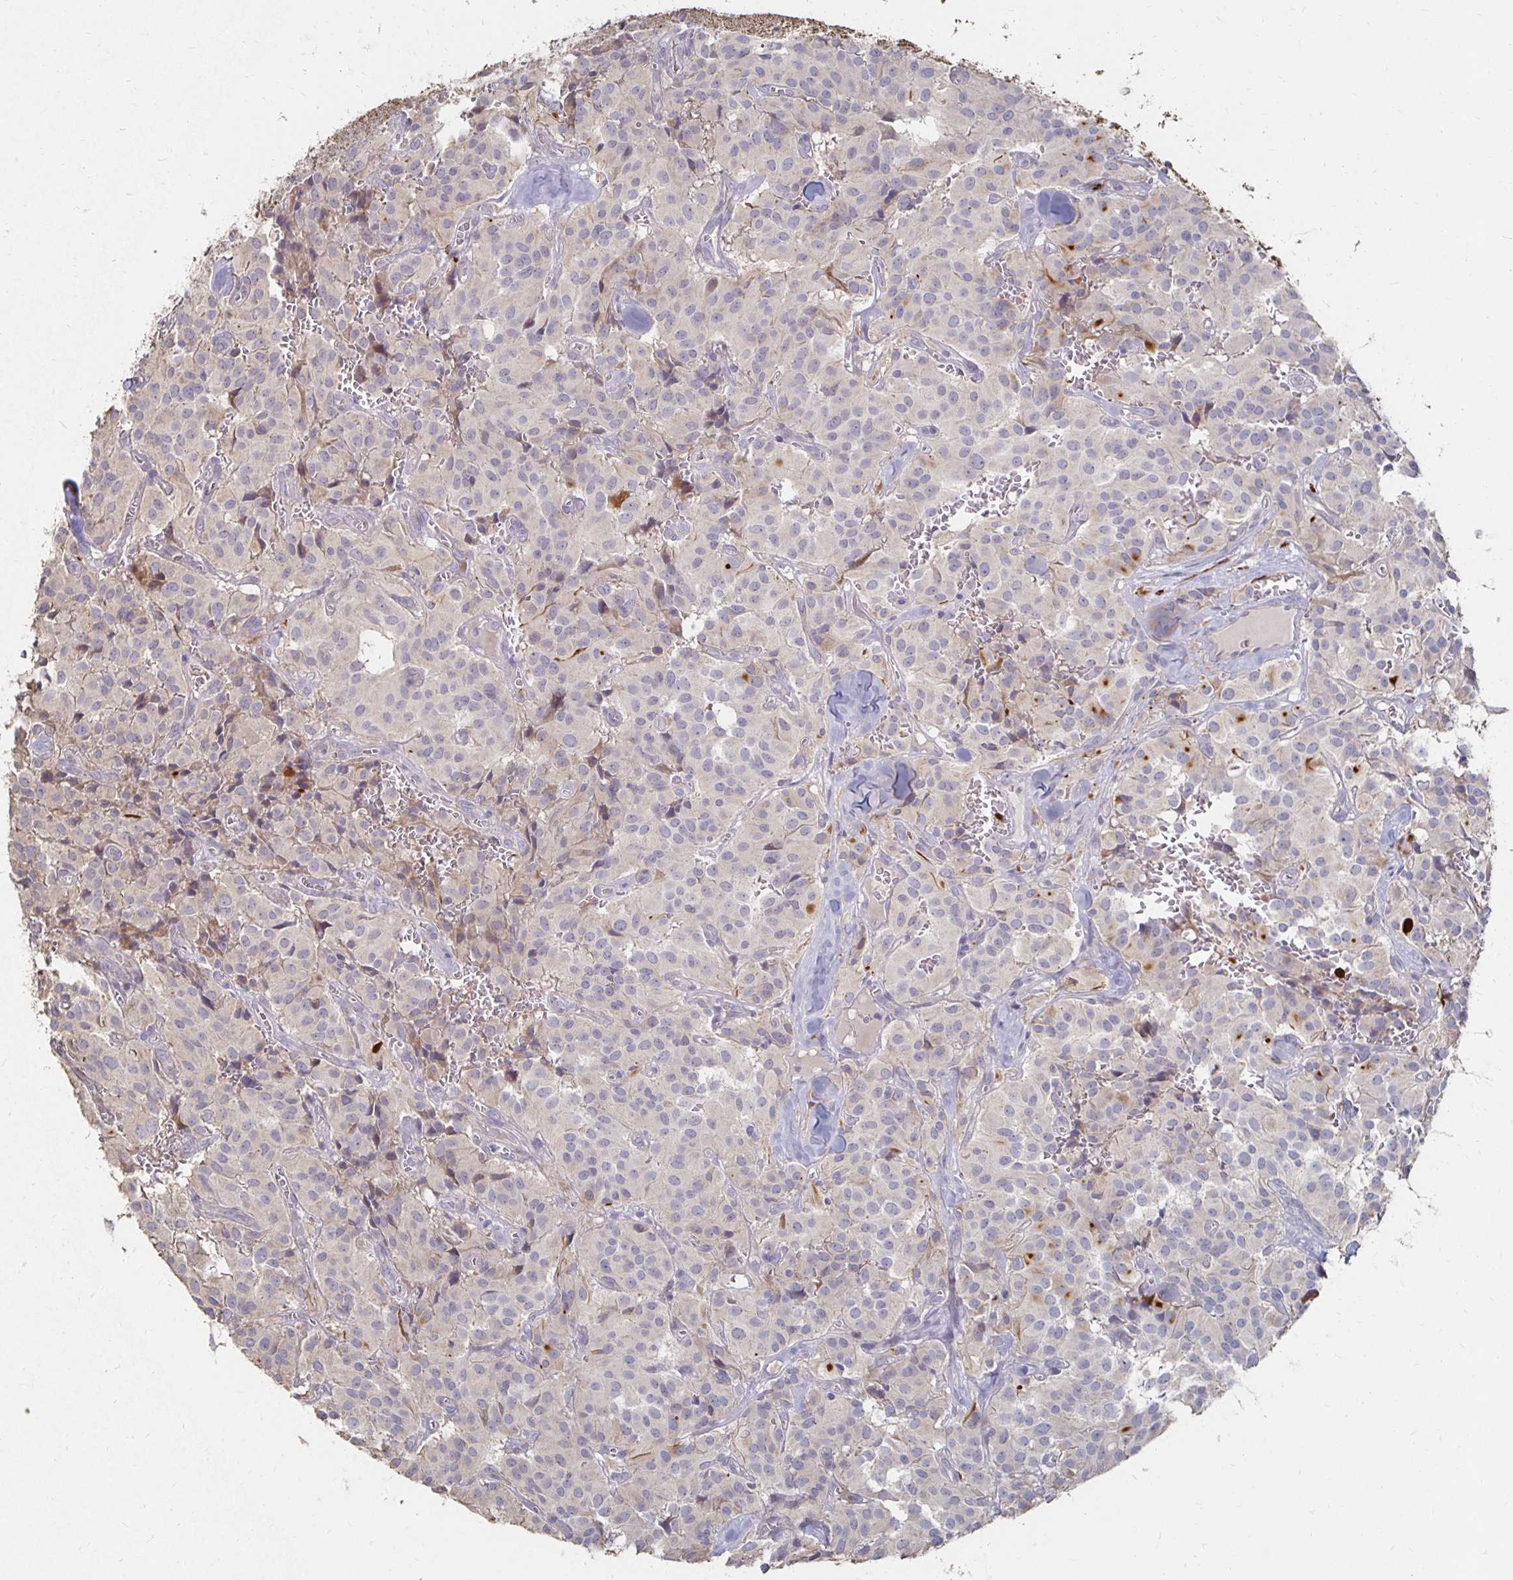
{"staining": {"intensity": "strong", "quantity": "<25%", "location": "cytoplasmic/membranous"}, "tissue": "glioma", "cell_type": "Tumor cells", "image_type": "cancer", "snomed": [{"axis": "morphology", "description": "Glioma, malignant, Low grade"}, {"axis": "topography", "description": "Brain"}], "caption": "Protein expression analysis of human malignant glioma (low-grade) reveals strong cytoplasmic/membranous expression in about <25% of tumor cells. (Brightfield microscopy of DAB IHC at high magnification).", "gene": "ZNF727", "patient": {"sex": "male", "age": 42}}